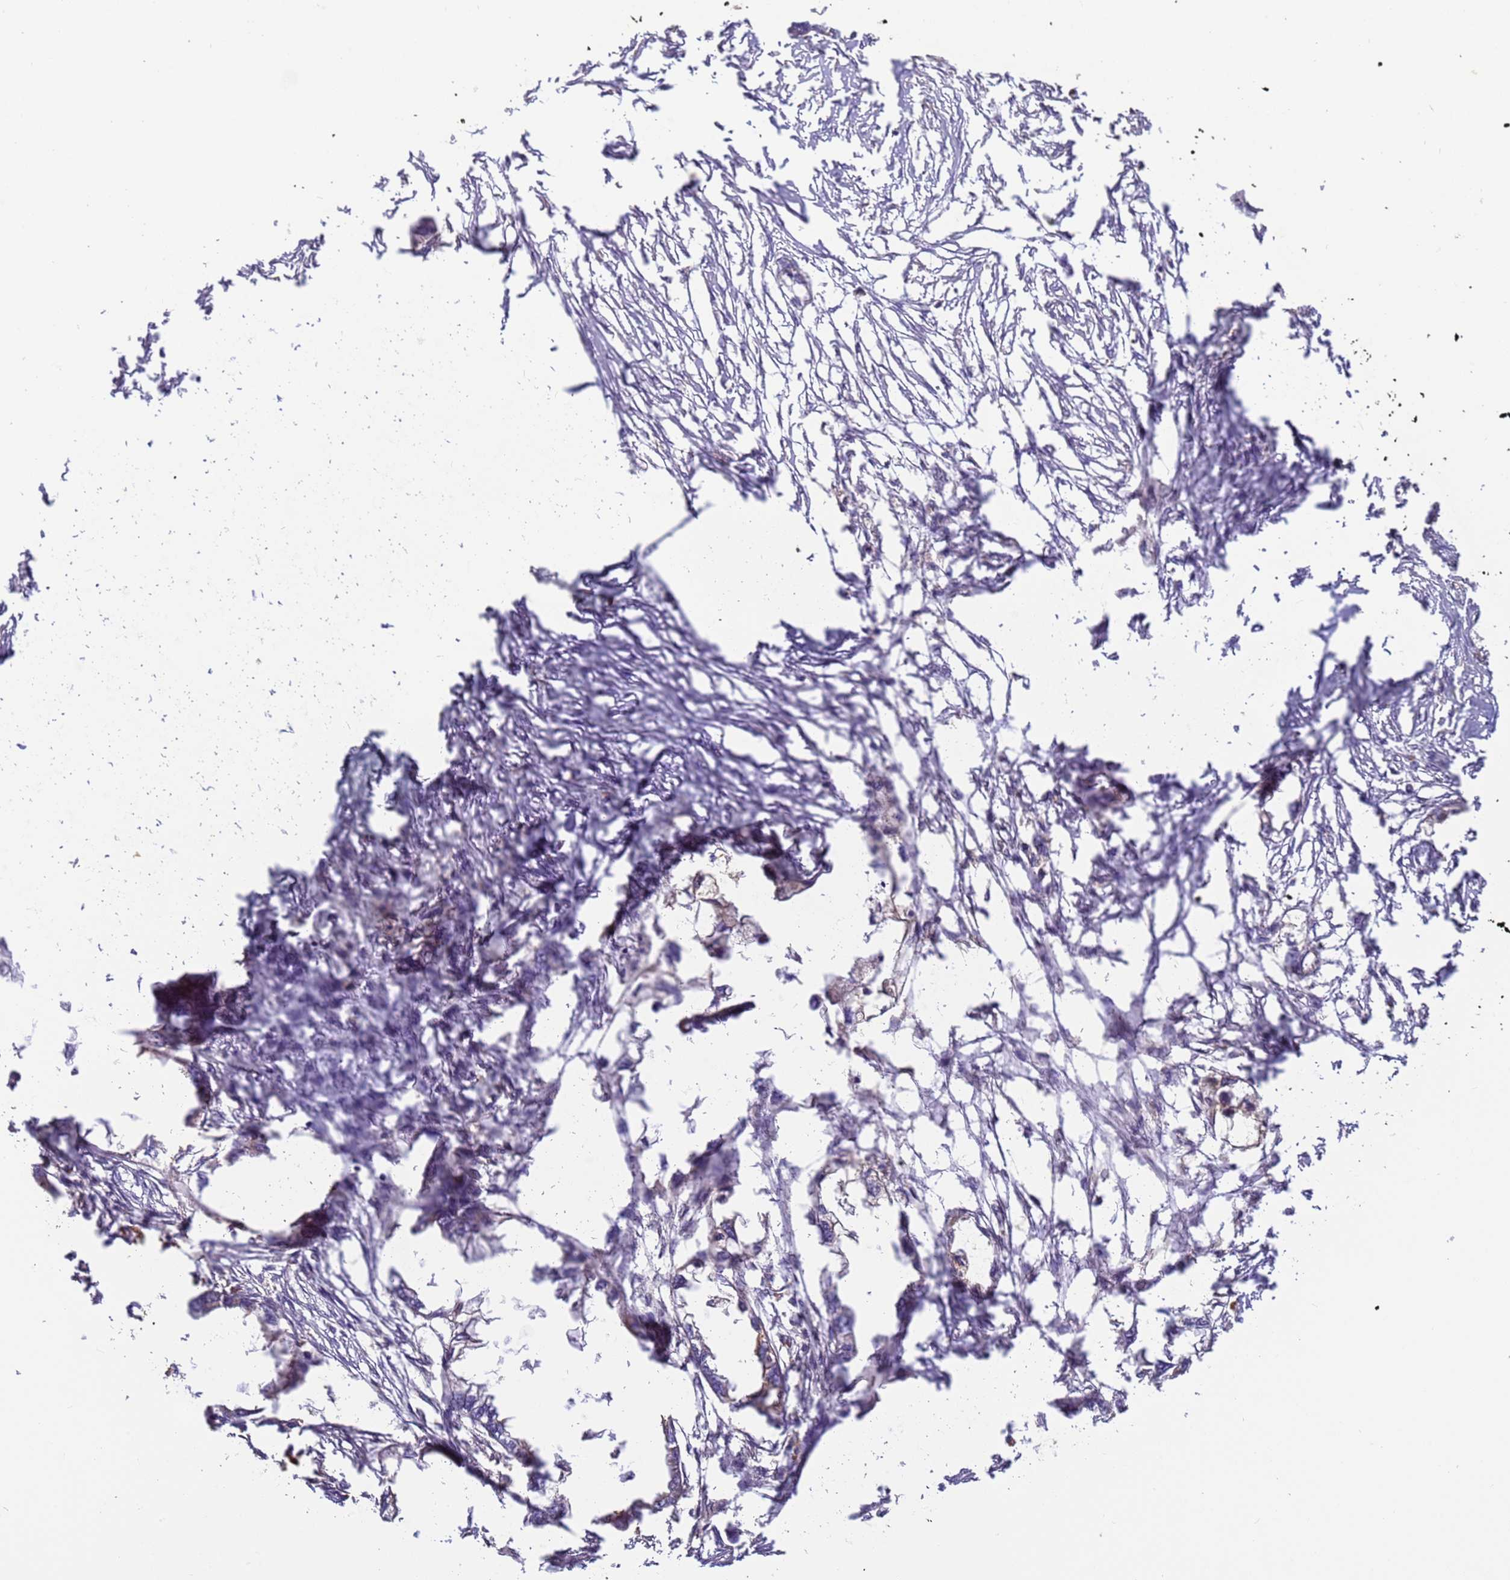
{"staining": {"intensity": "negative", "quantity": "none", "location": "none"}, "tissue": "endometrial cancer", "cell_type": "Tumor cells", "image_type": "cancer", "snomed": [{"axis": "morphology", "description": "Adenocarcinoma, NOS"}, {"axis": "morphology", "description": "Adenocarcinoma, metastatic, NOS"}, {"axis": "topography", "description": "Adipose tissue"}, {"axis": "topography", "description": "Endometrium"}], "caption": "Endometrial cancer (metastatic adenocarcinoma) stained for a protein using immunohistochemistry demonstrates no expression tumor cells.", "gene": "M6PR", "patient": {"sex": "female", "age": 67}}